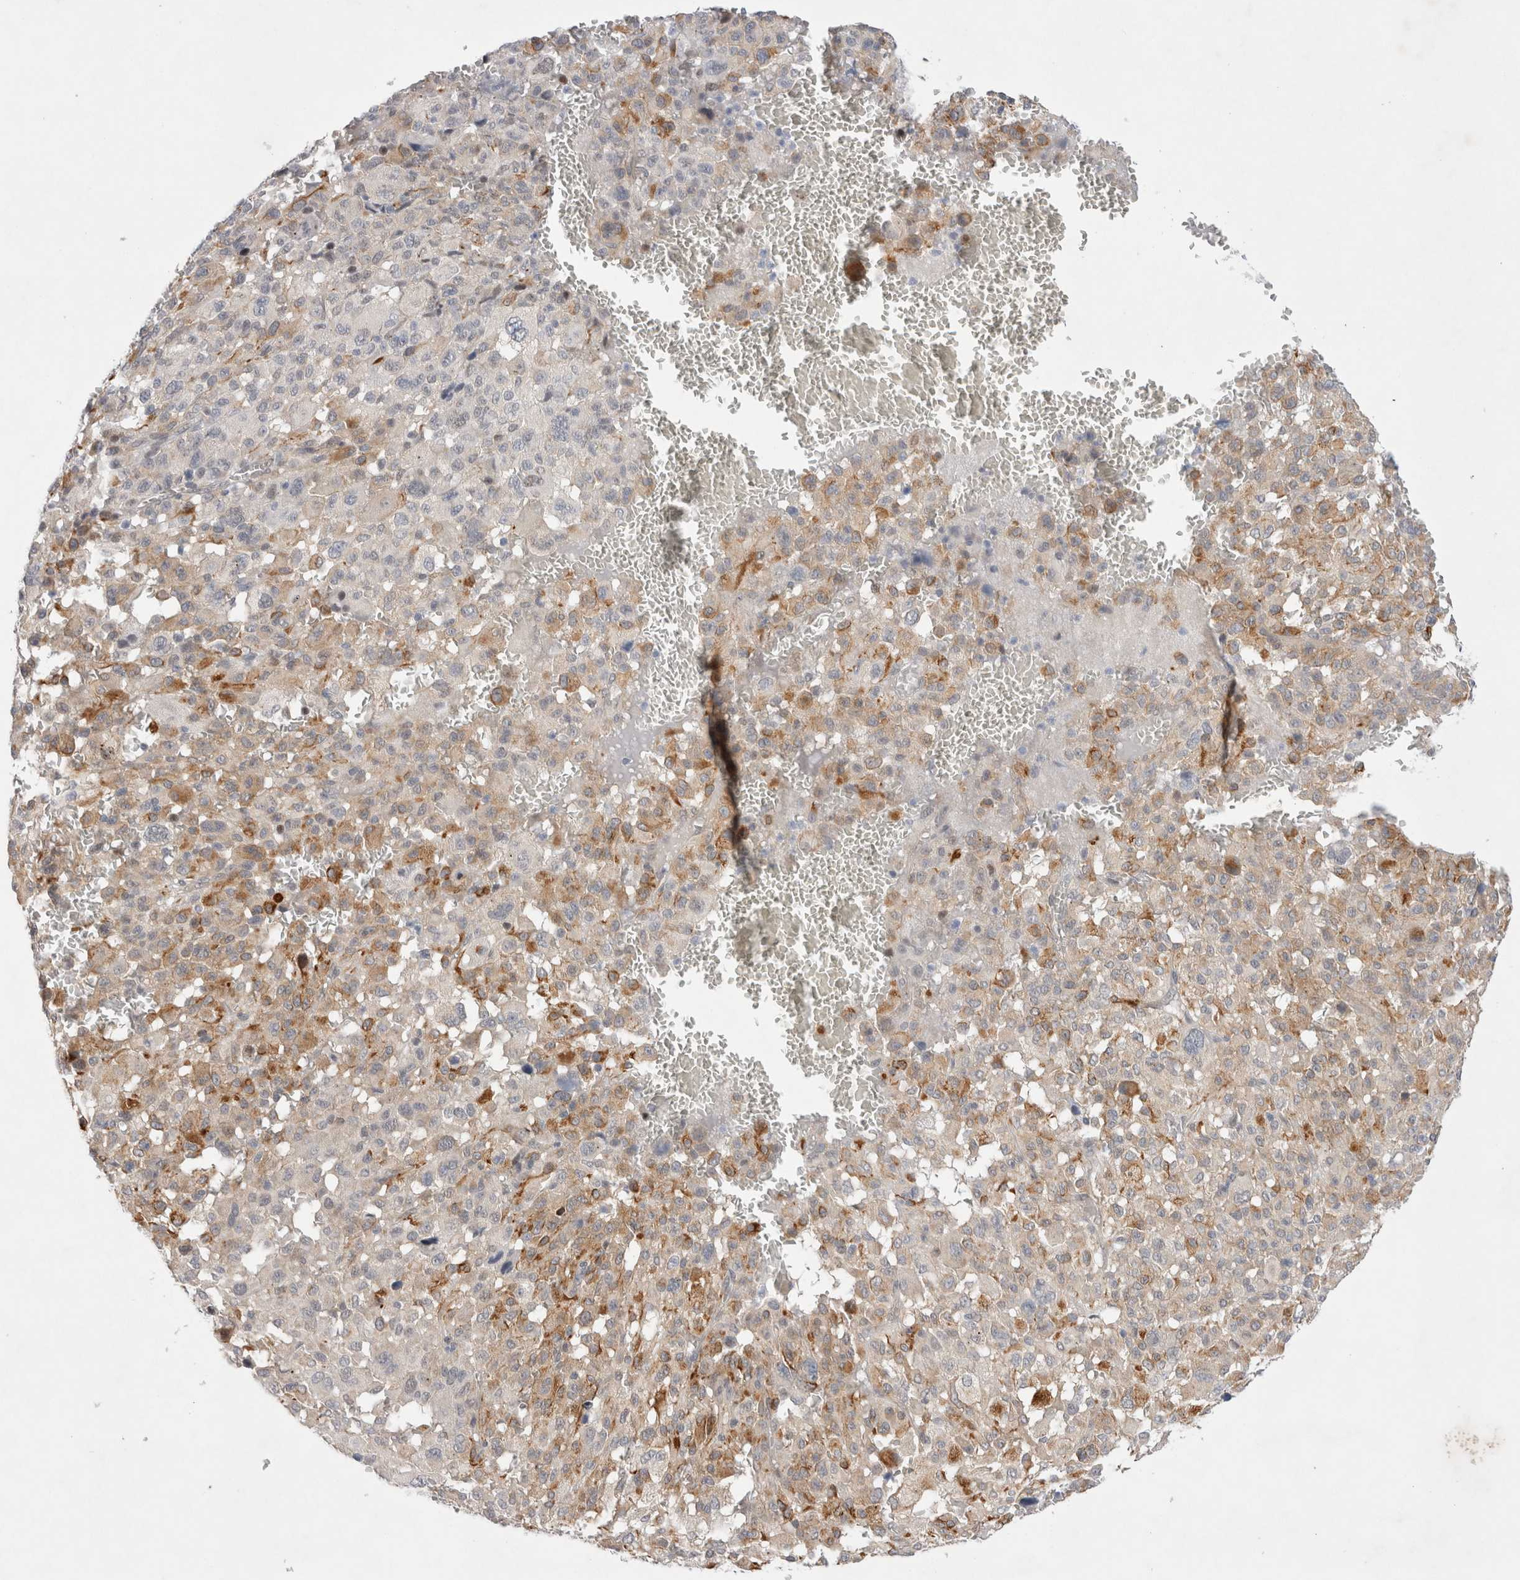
{"staining": {"intensity": "weak", "quantity": "25%-75%", "location": "cytoplasmic/membranous"}, "tissue": "melanoma", "cell_type": "Tumor cells", "image_type": "cancer", "snomed": [{"axis": "morphology", "description": "Malignant melanoma, Metastatic site"}, {"axis": "topography", "description": "Skin"}], "caption": "Brown immunohistochemical staining in human melanoma shows weak cytoplasmic/membranous staining in about 25%-75% of tumor cells.", "gene": "WIPF2", "patient": {"sex": "female", "age": 74}}